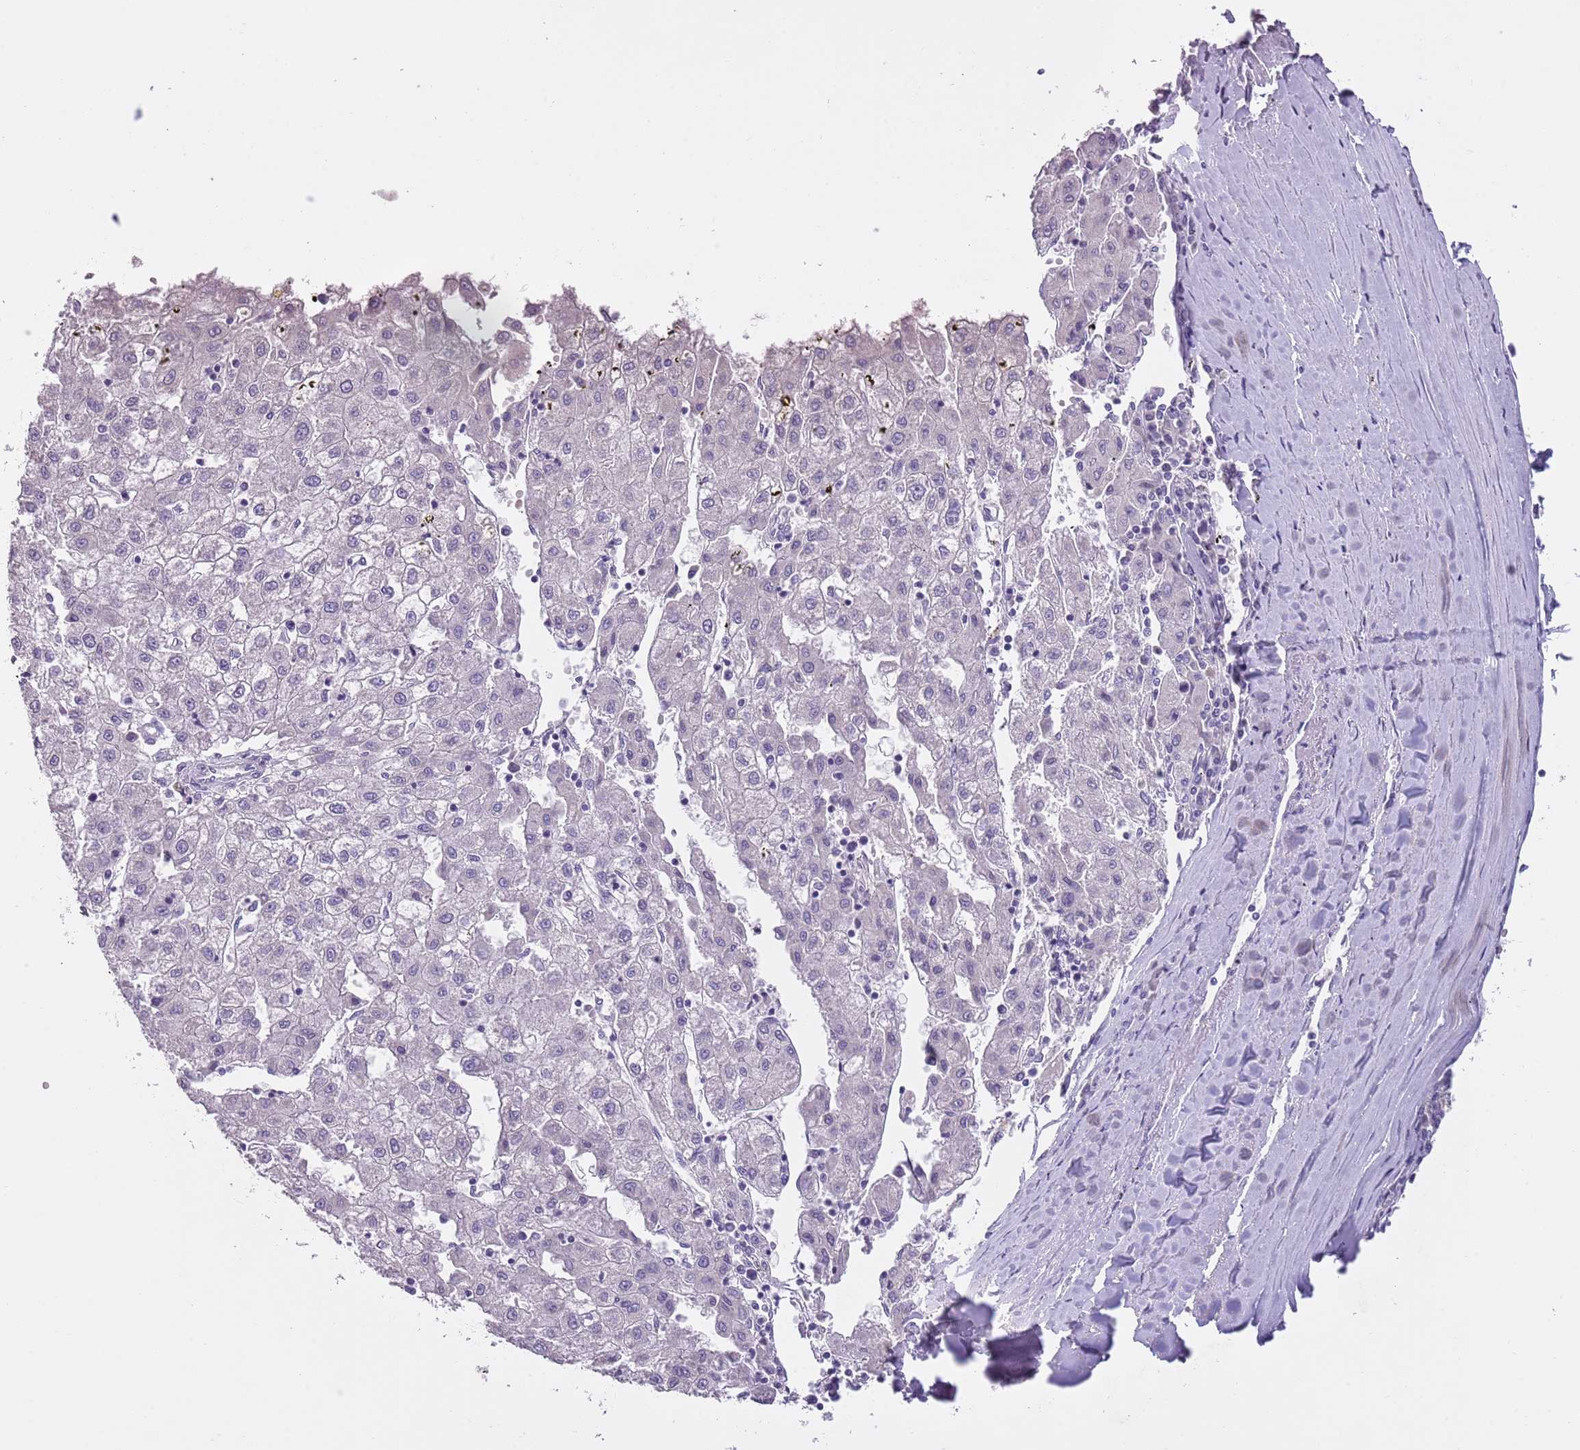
{"staining": {"intensity": "negative", "quantity": "none", "location": "none"}, "tissue": "liver cancer", "cell_type": "Tumor cells", "image_type": "cancer", "snomed": [{"axis": "morphology", "description": "Carcinoma, Hepatocellular, NOS"}, {"axis": "topography", "description": "Liver"}], "caption": "A photomicrograph of liver hepatocellular carcinoma stained for a protein demonstrates no brown staining in tumor cells.", "gene": "SLC35E3", "patient": {"sex": "male", "age": 72}}